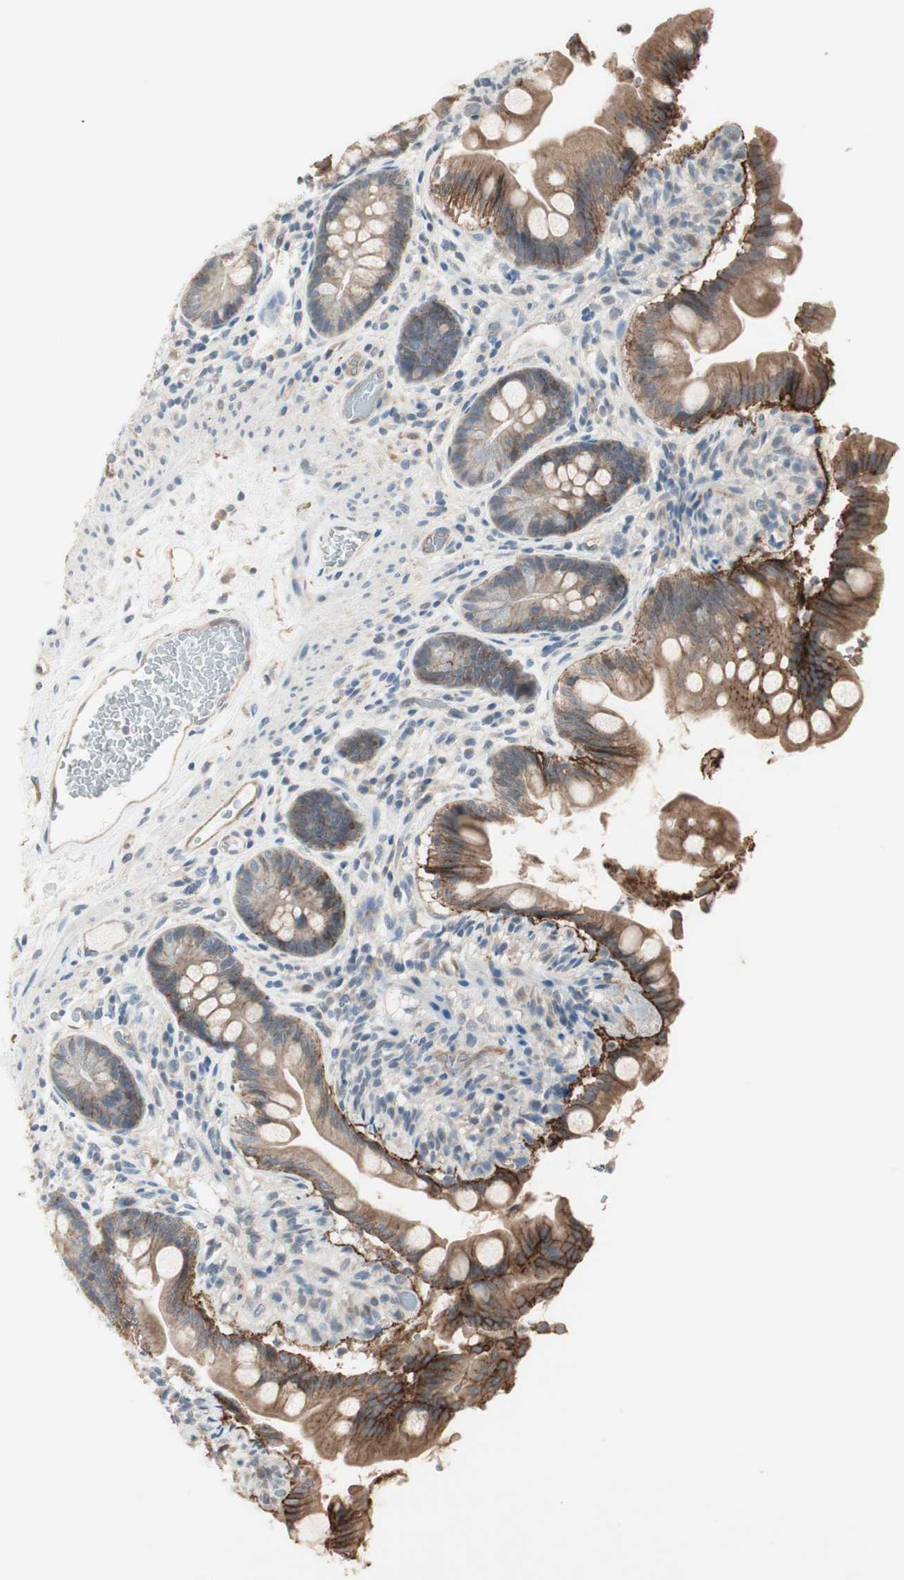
{"staining": {"intensity": "moderate", "quantity": "<25%", "location": "cytoplasmic/membranous"}, "tissue": "small intestine", "cell_type": "Glandular cells", "image_type": "normal", "snomed": [{"axis": "morphology", "description": "Normal tissue, NOS"}, {"axis": "topography", "description": "Small intestine"}], "caption": "Small intestine stained for a protein (brown) exhibits moderate cytoplasmic/membranous positive positivity in approximately <25% of glandular cells.", "gene": "ITGB4", "patient": {"sex": "female", "age": 56}}